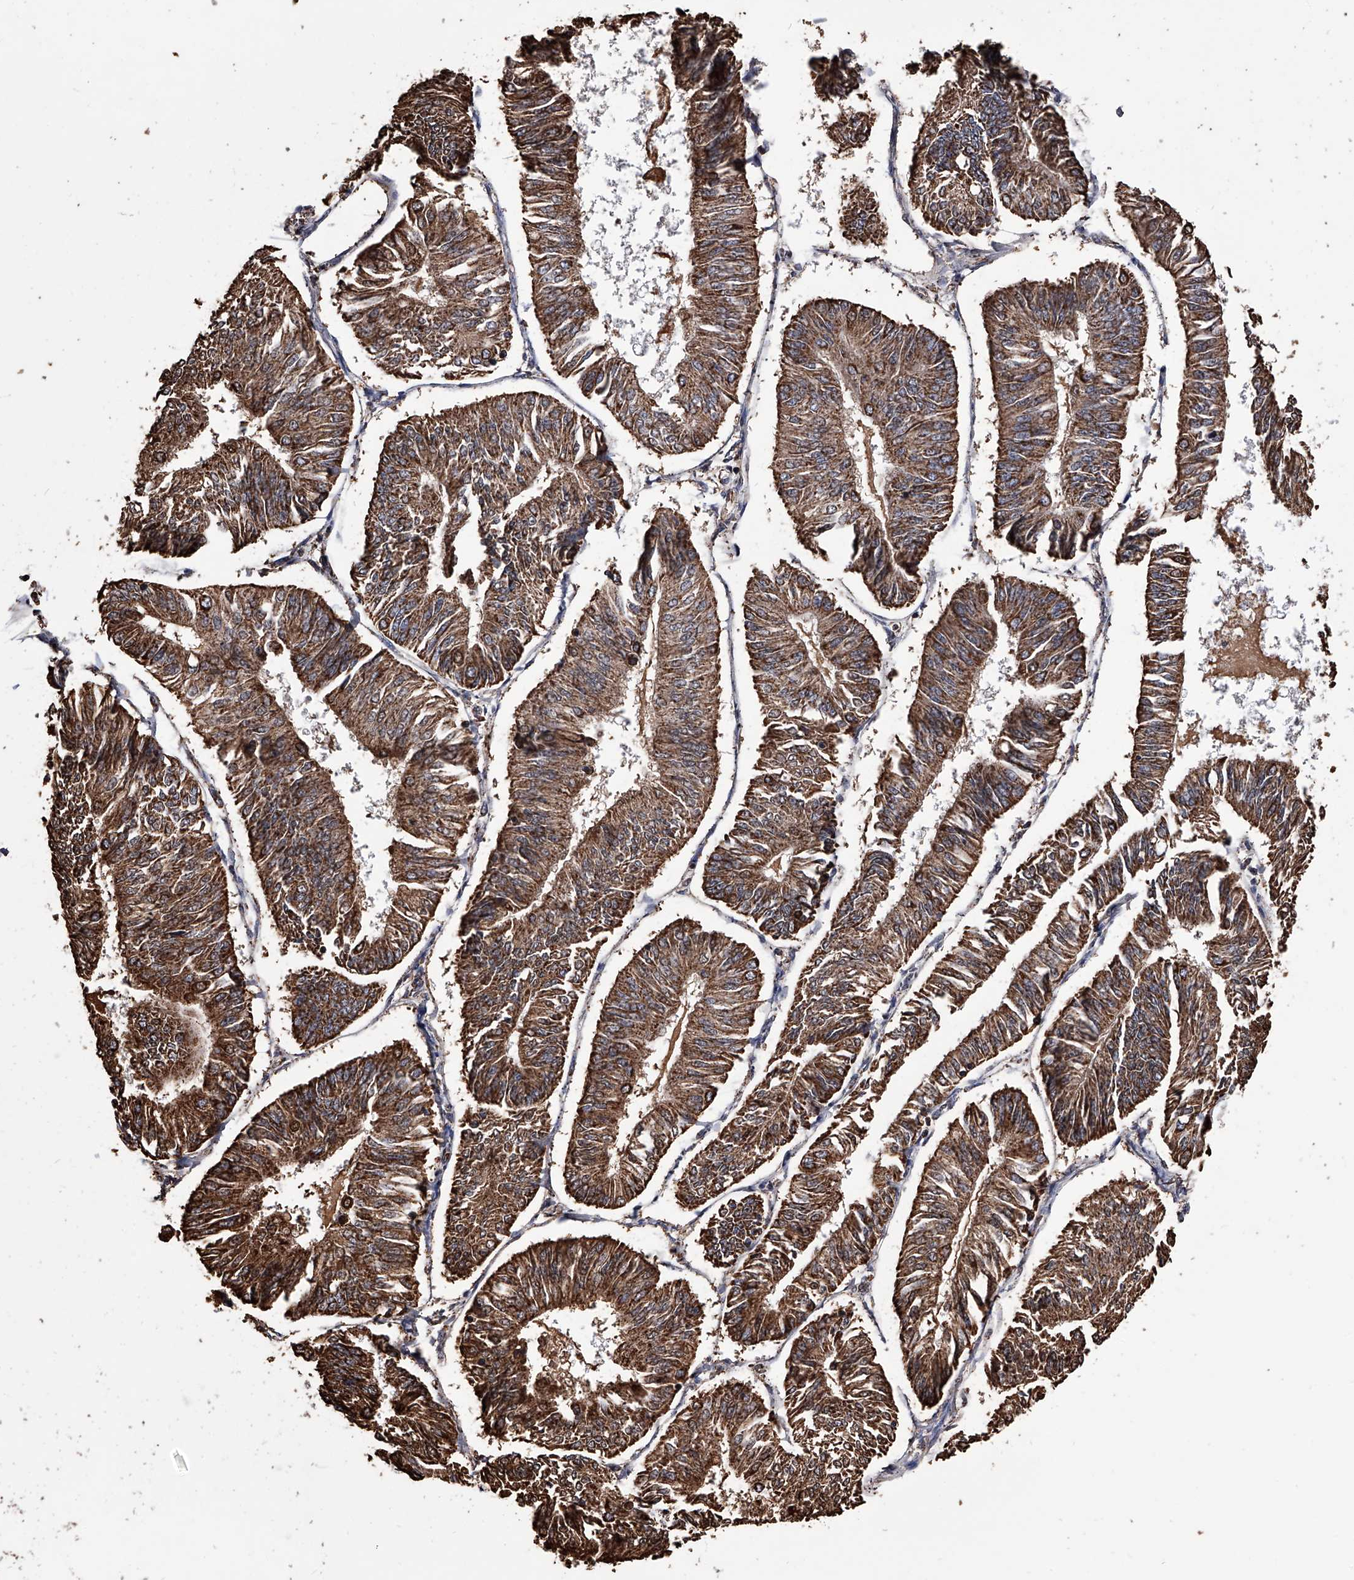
{"staining": {"intensity": "strong", "quantity": ">75%", "location": "cytoplasmic/membranous"}, "tissue": "endometrial cancer", "cell_type": "Tumor cells", "image_type": "cancer", "snomed": [{"axis": "morphology", "description": "Adenocarcinoma, NOS"}, {"axis": "topography", "description": "Endometrium"}], "caption": "Endometrial adenocarcinoma stained with IHC exhibits strong cytoplasmic/membranous staining in about >75% of tumor cells.", "gene": "SMPDL3A", "patient": {"sex": "female", "age": 58}}